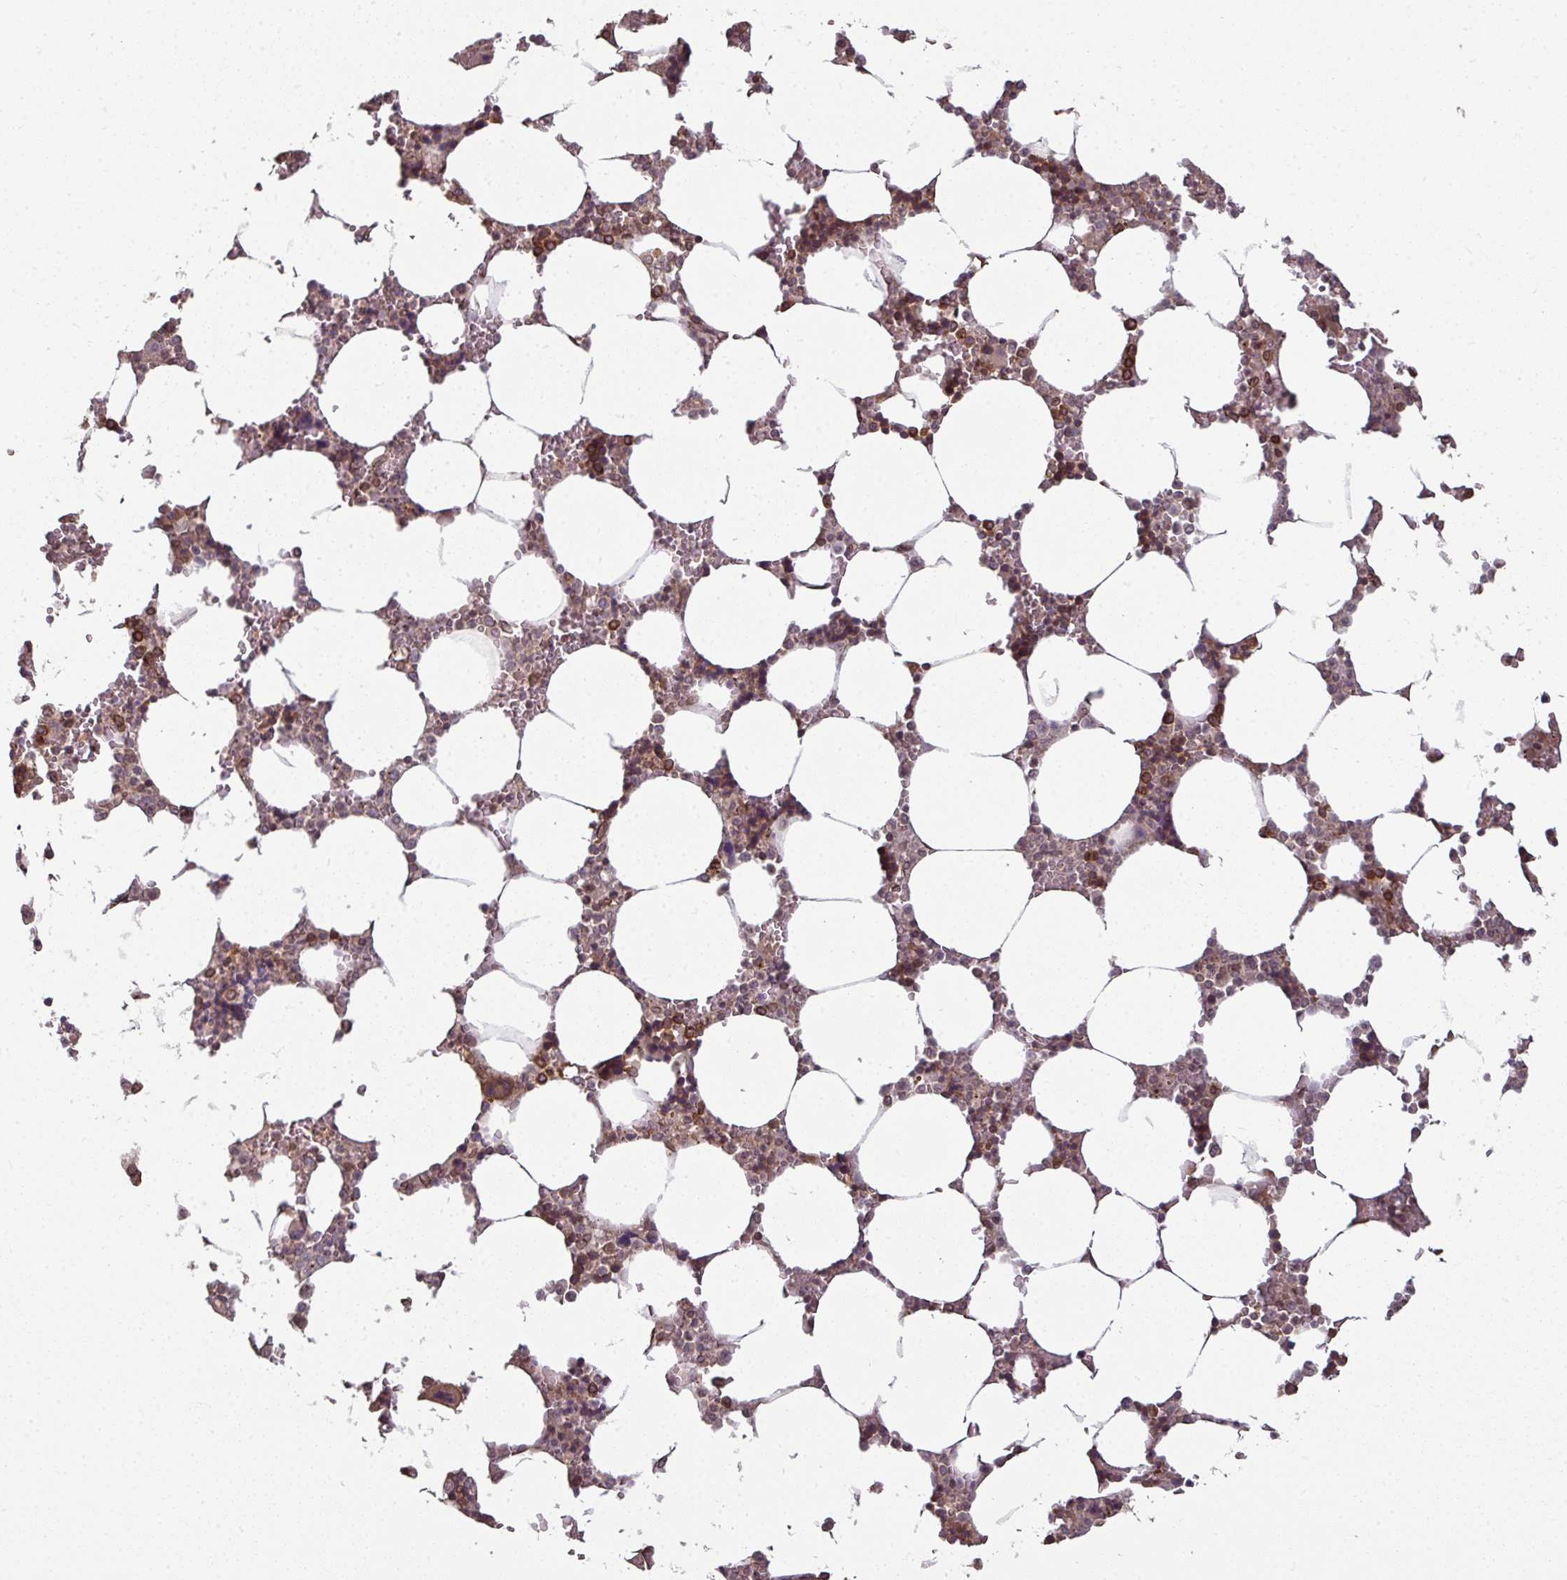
{"staining": {"intensity": "strong", "quantity": "25%-75%", "location": "cytoplasmic/membranous,nuclear"}, "tissue": "bone marrow", "cell_type": "Hematopoietic cells", "image_type": "normal", "snomed": [{"axis": "morphology", "description": "Normal tissue, NOS"}, {"axis": "topography", "description": "Bone marrow"}], "caption": "Bone marrow stained with DAB (3,3'-diaminobenzidine) immunohistochemistry (IHC) demonstrates high levels of strong cytoplasmic/membranous,nuclear staining in about 25%-75% of hematopoietic cells.", "gene": "RANGAP1", "patient": {"sex": "male", "age": 64}}